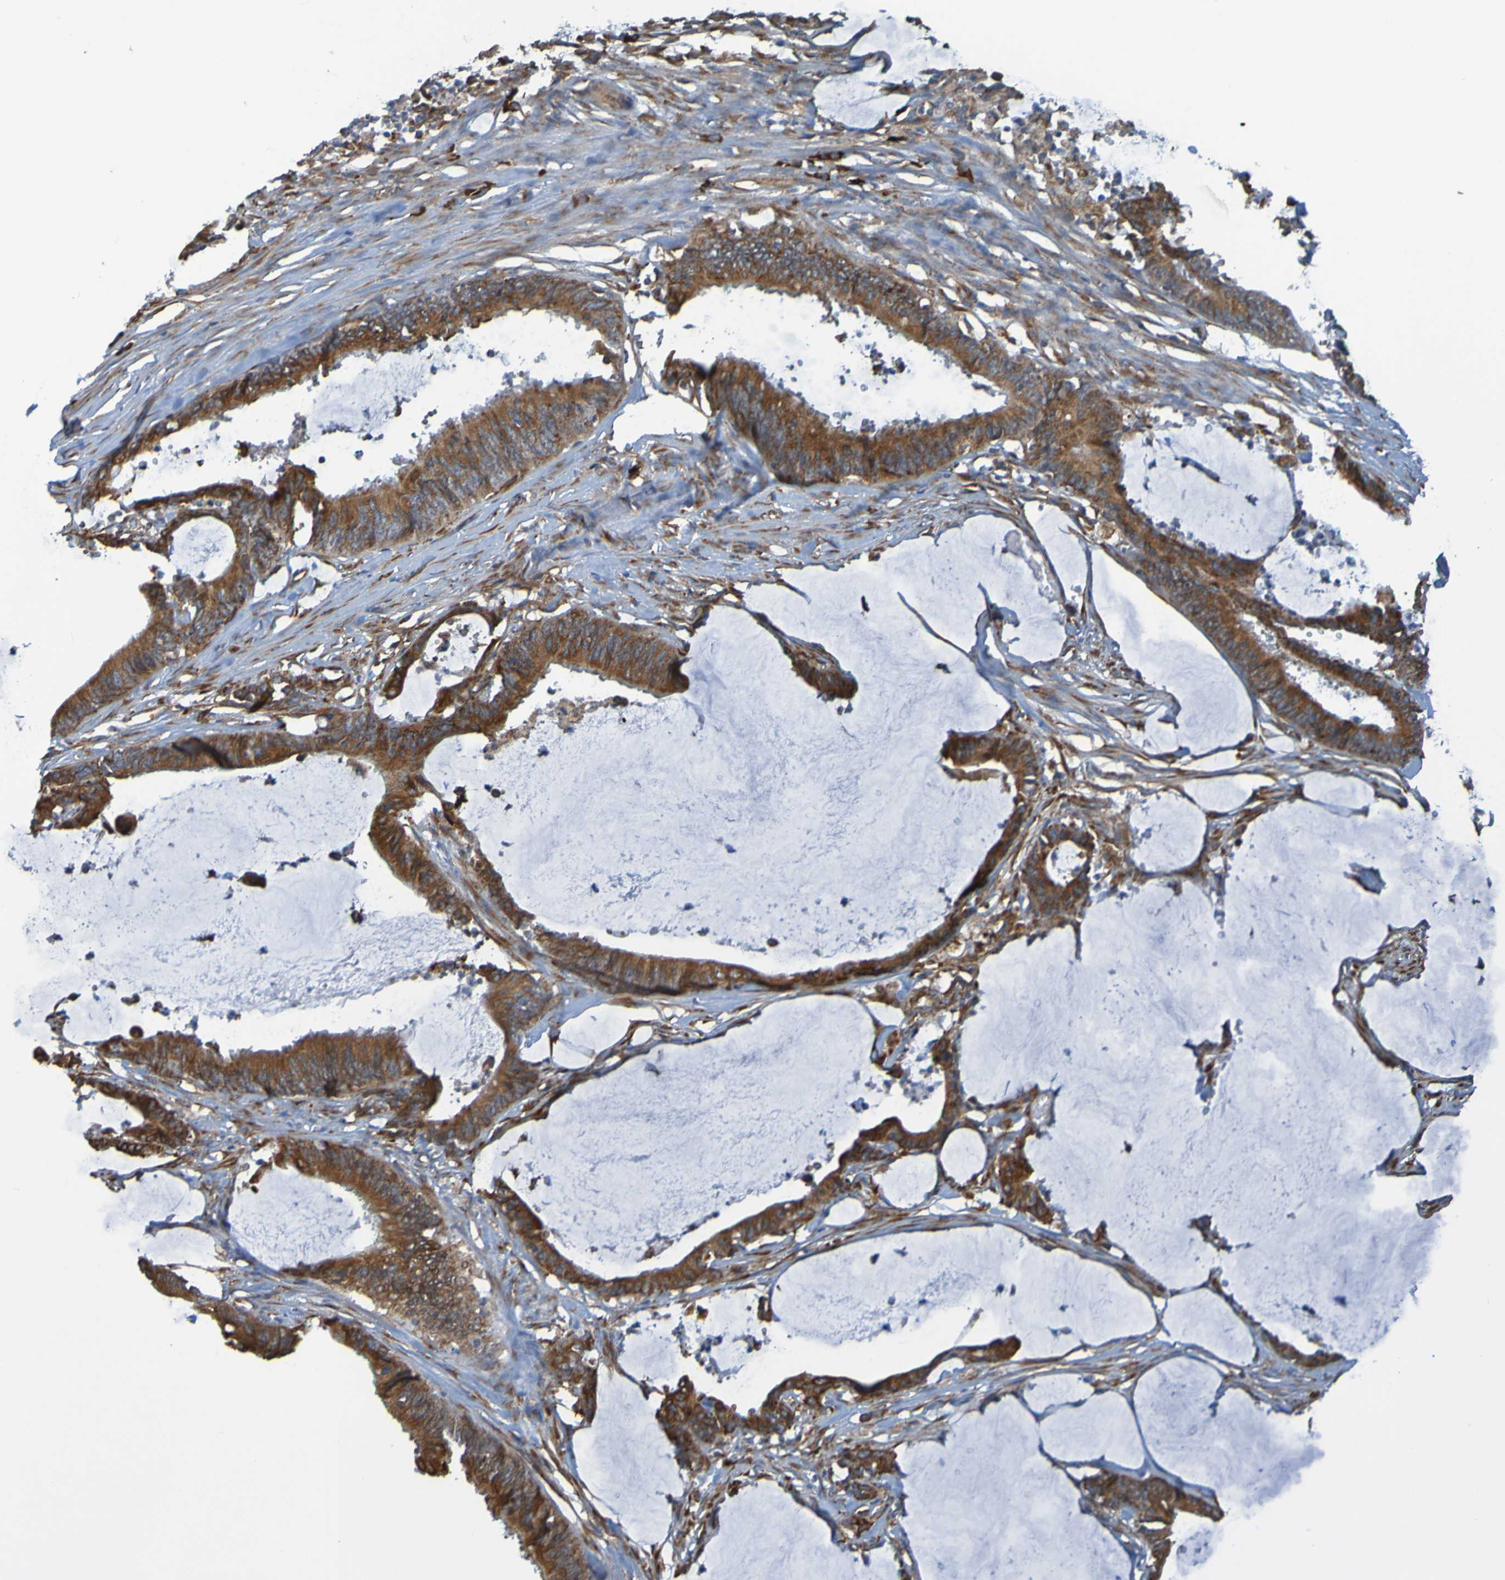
{"staining": {"intensity": "moderate", "quantity": ">75%", "location": "cytoplasmic/membranous"}, "tissue": "colorectal cancer", "cell_type": "Tumor cells", "image_type": "cancer", "snomed": [{"axis": "morphology", "description": "Adenocarcinoma, NOS"}, {"axis": "topography", "description": "Rectum"}], "caption": "Immunohistochemical staining of adenocarcinoma (colorectal) displays moderate cytoplasmic/membranous protein staining in about >75% of tumor cells.", "gene": "SSR1", "patient": {"sex": "female", "age": 82}}